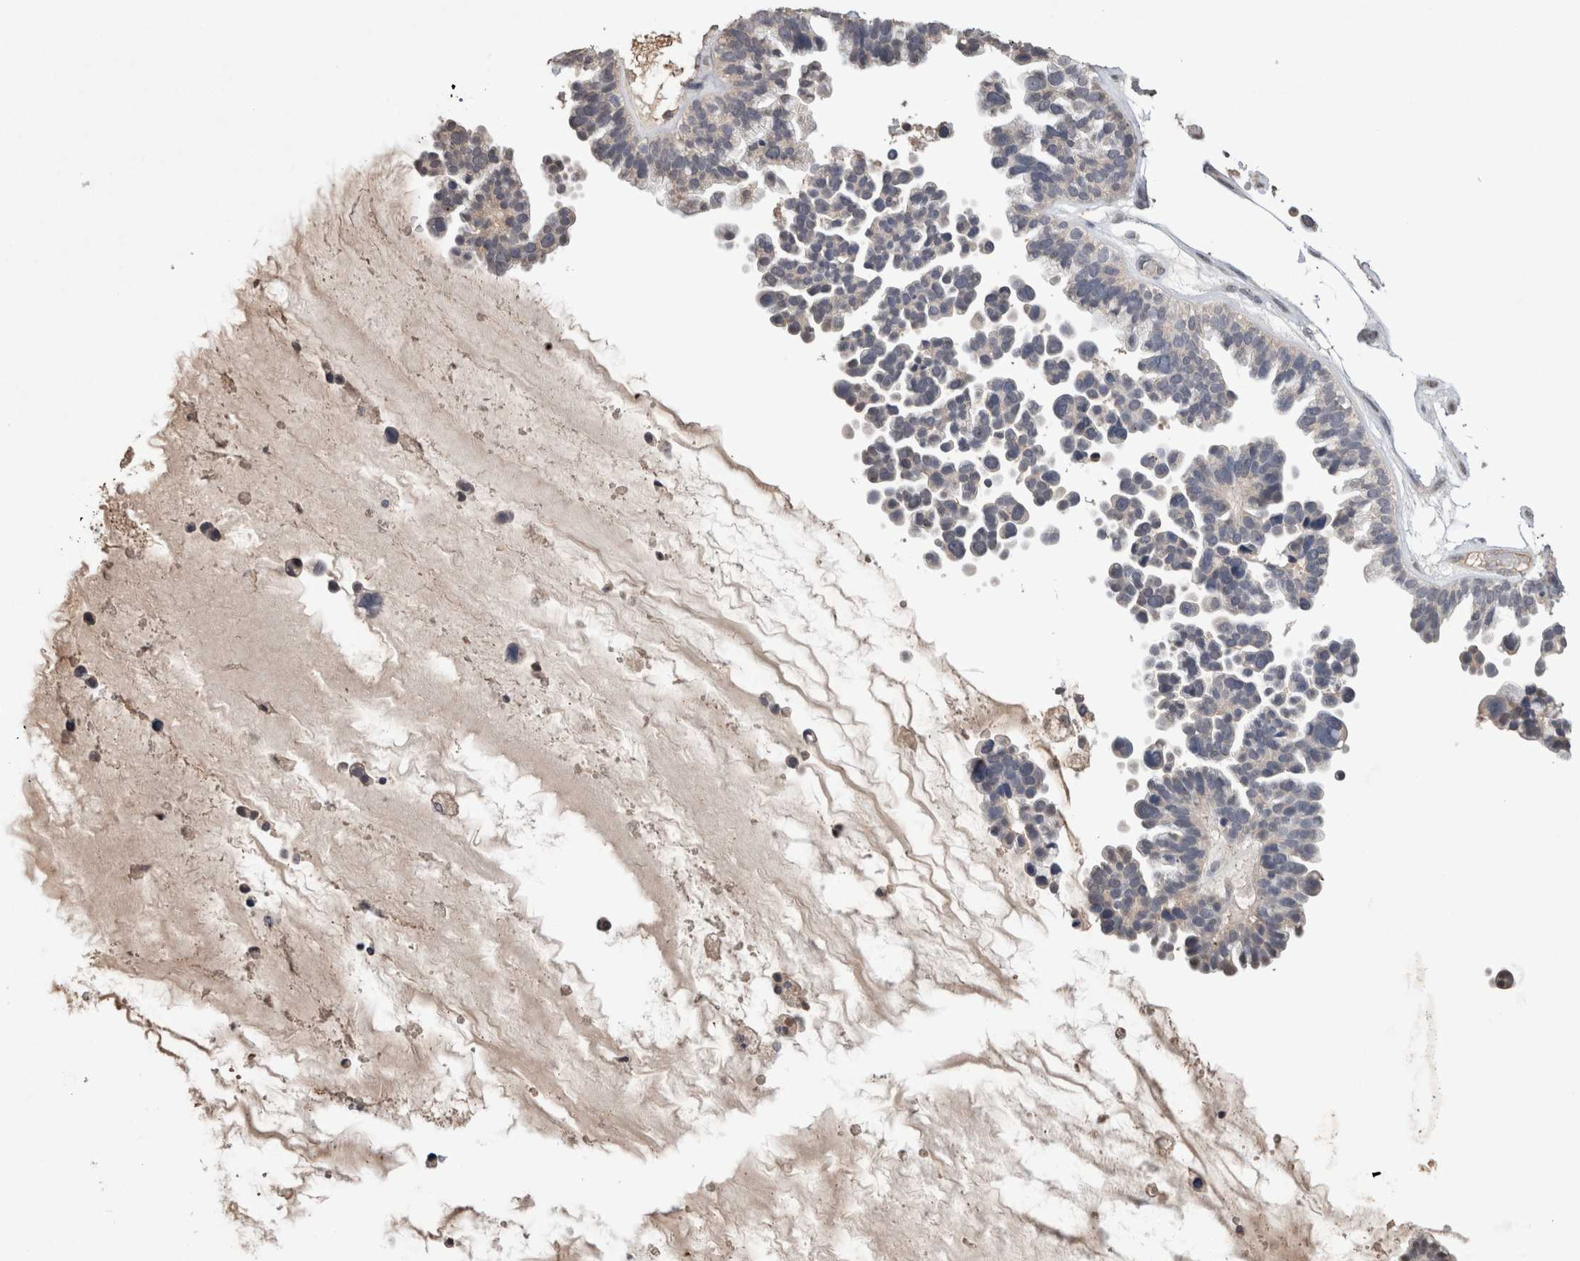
{"staining": {"intensity": "negative", "quantity": "none", "location": "none"}, "tissue": "ovarian cancer", "cell_type": "Tumor cells", "image_type": "cancer", "snomed": [{"axis": "morphology", "description": "Cystadenocarcinoma, serous, NOS"}, {"axis": "topography", "description": "Ovary"}], "caption": "There is no significant expression in tumor cells of ovarian serous cystadenocarcinoma.", "gene": "FABP7", "patient": {"sex": "female", "age": 56}}